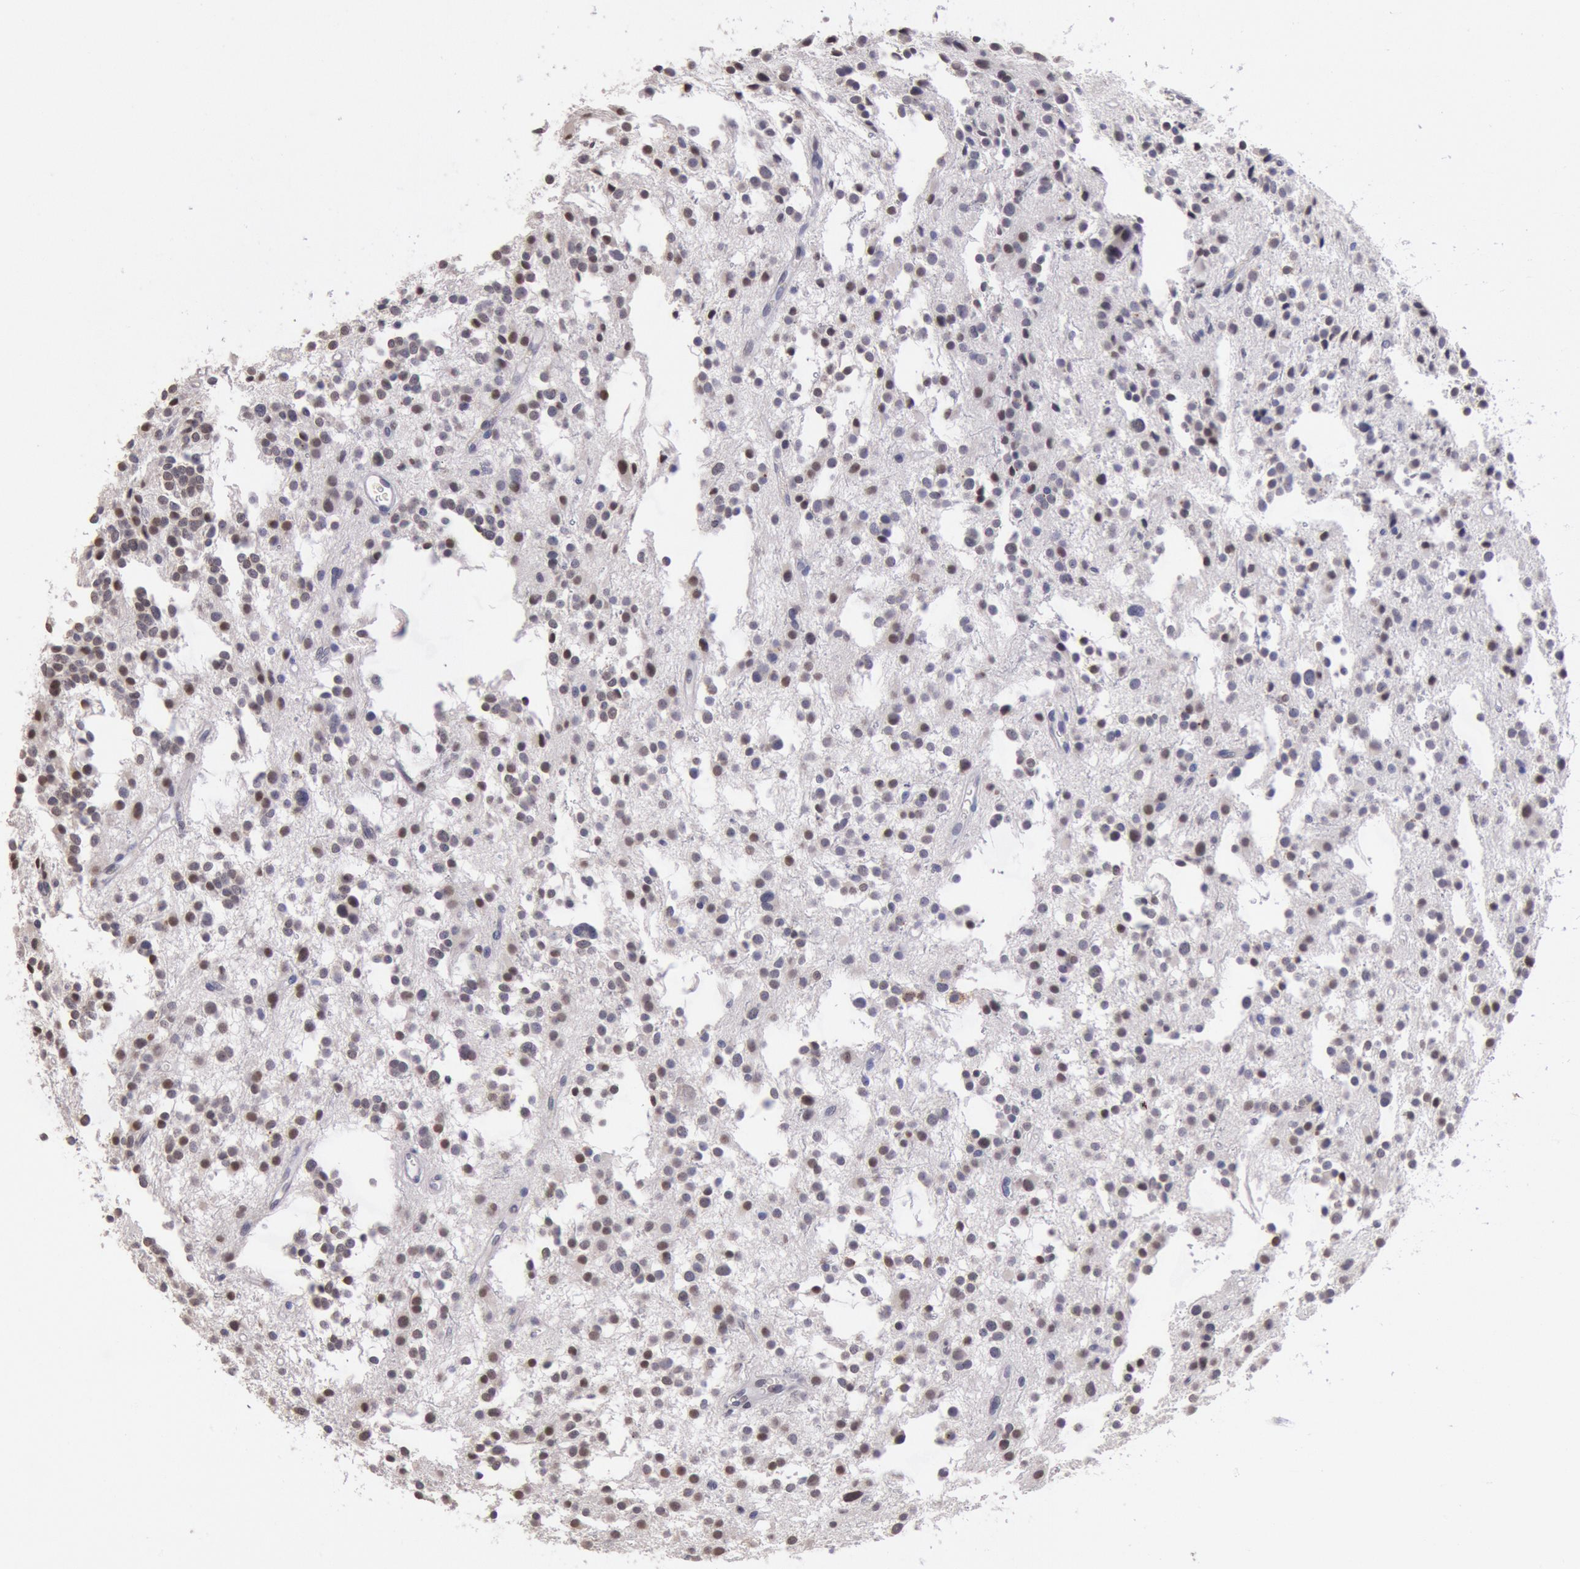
{"staining": {"intensity": "weak", "quantity": "<25%", "location": "nuclear"}, "tissue": "glioma", "cell_type": "Tumor cells", "image_type": "cancer", "snomed": [{"axis": "morphology", "description": "Glioma, malignant, Low grade"}, {"axis": "topography", "description": "Brain"}], "caption": "Immunohistochemistry micrograph of neoplastic tissue: human glioma stained with DAB (3,3'-diaminobenzidine) shows no significant protein expression in tumor cells.", "gene": "MYH7", "patient": {"sex": "female", "age": 36}}